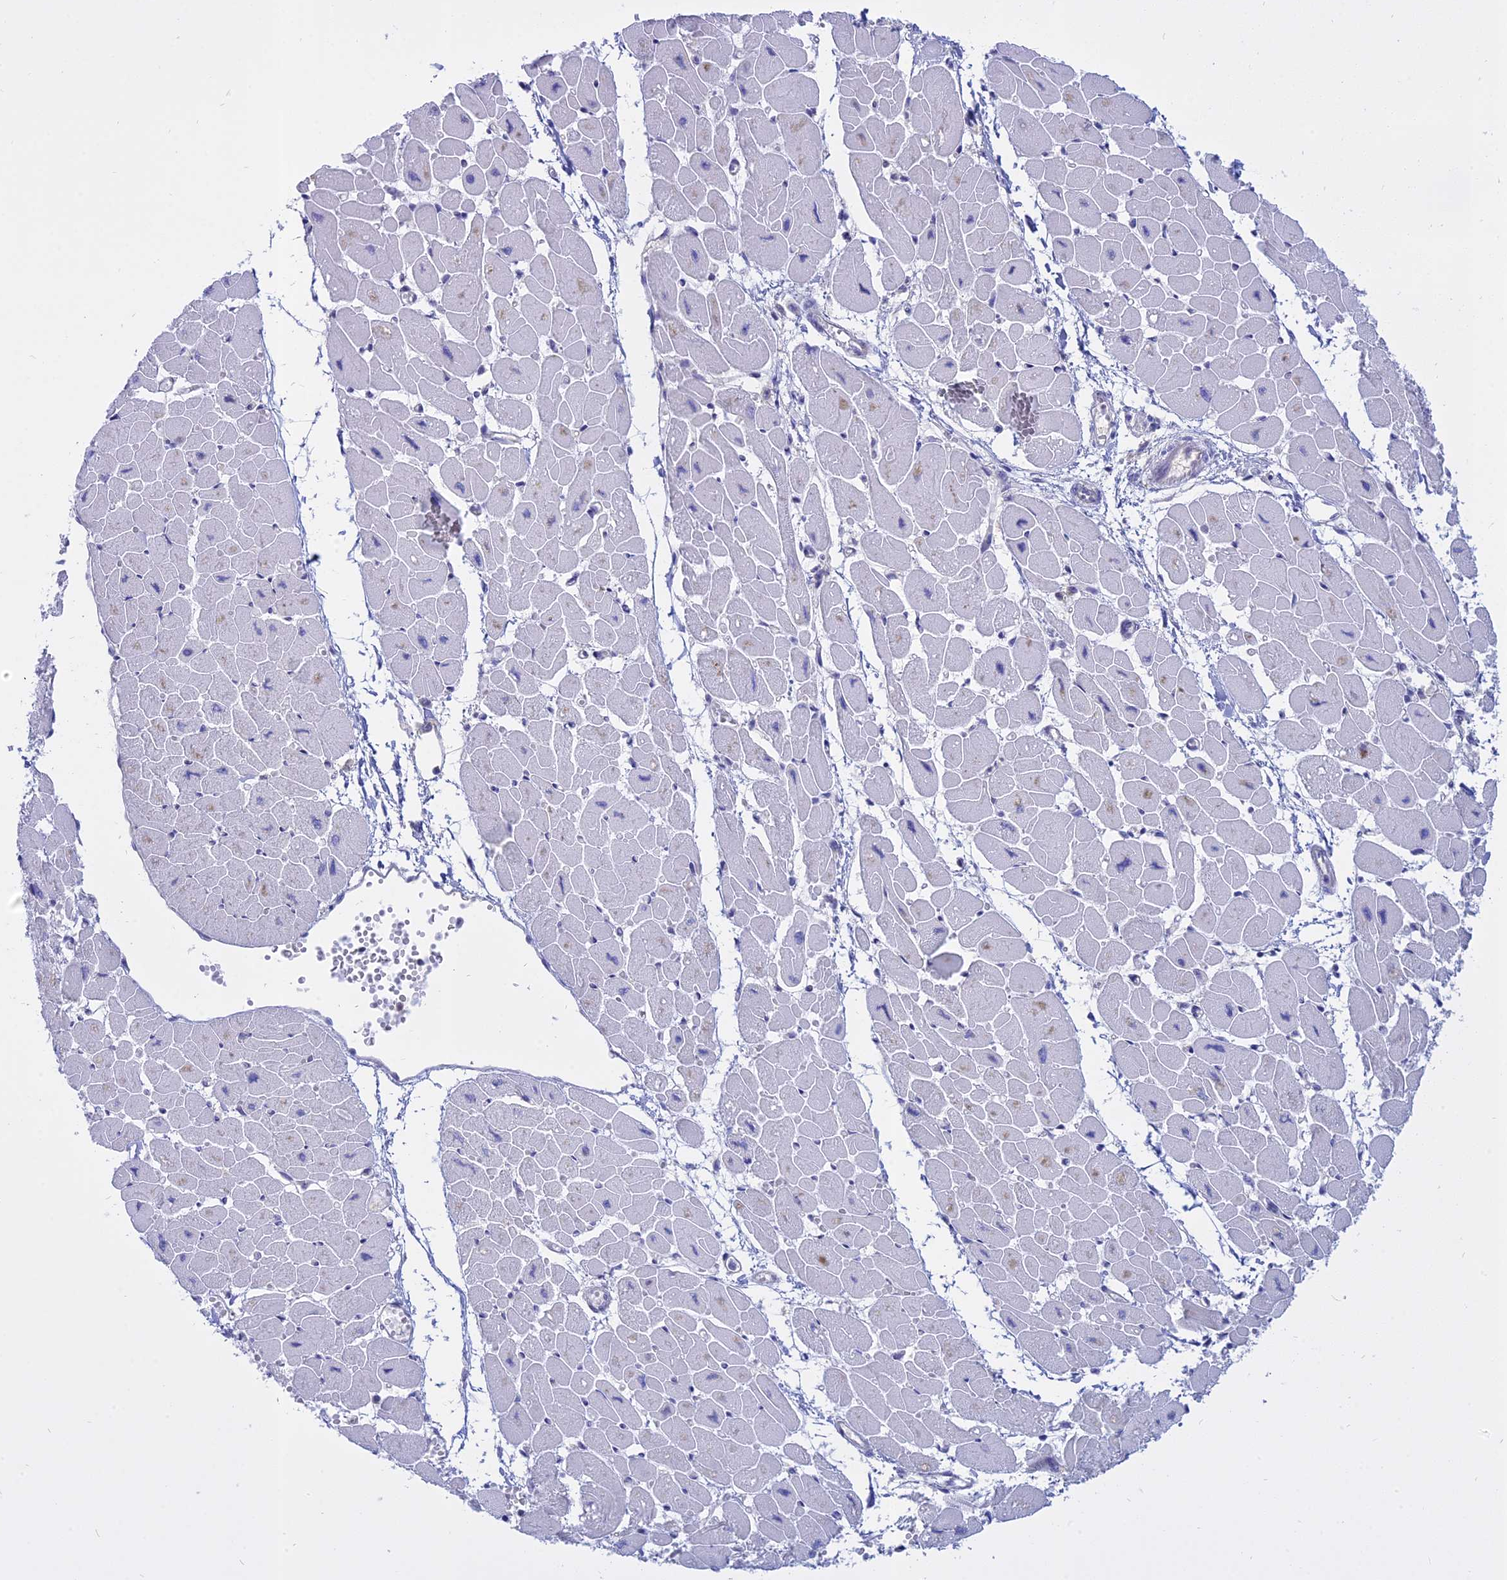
{"staining": {"intensity": "negative", "quantity": "none", "location": "none"}, "tissue": "heart muscle", "cell_type": "Cardiomyocytes", "image_type": "normal", "snomed": [{"axis": "morphology", "description": "Normal tissue, NOS"}, {"axis": "topography", "description": "Heart"}], "caption": "A high-resolution photomicrograph shows IHC staining of unremarkable heart muscle, which shows no significant positivity in cardiomyocytes.", "gene": "AHCYL1", "patient": {"sex": "female", "age": 54}}